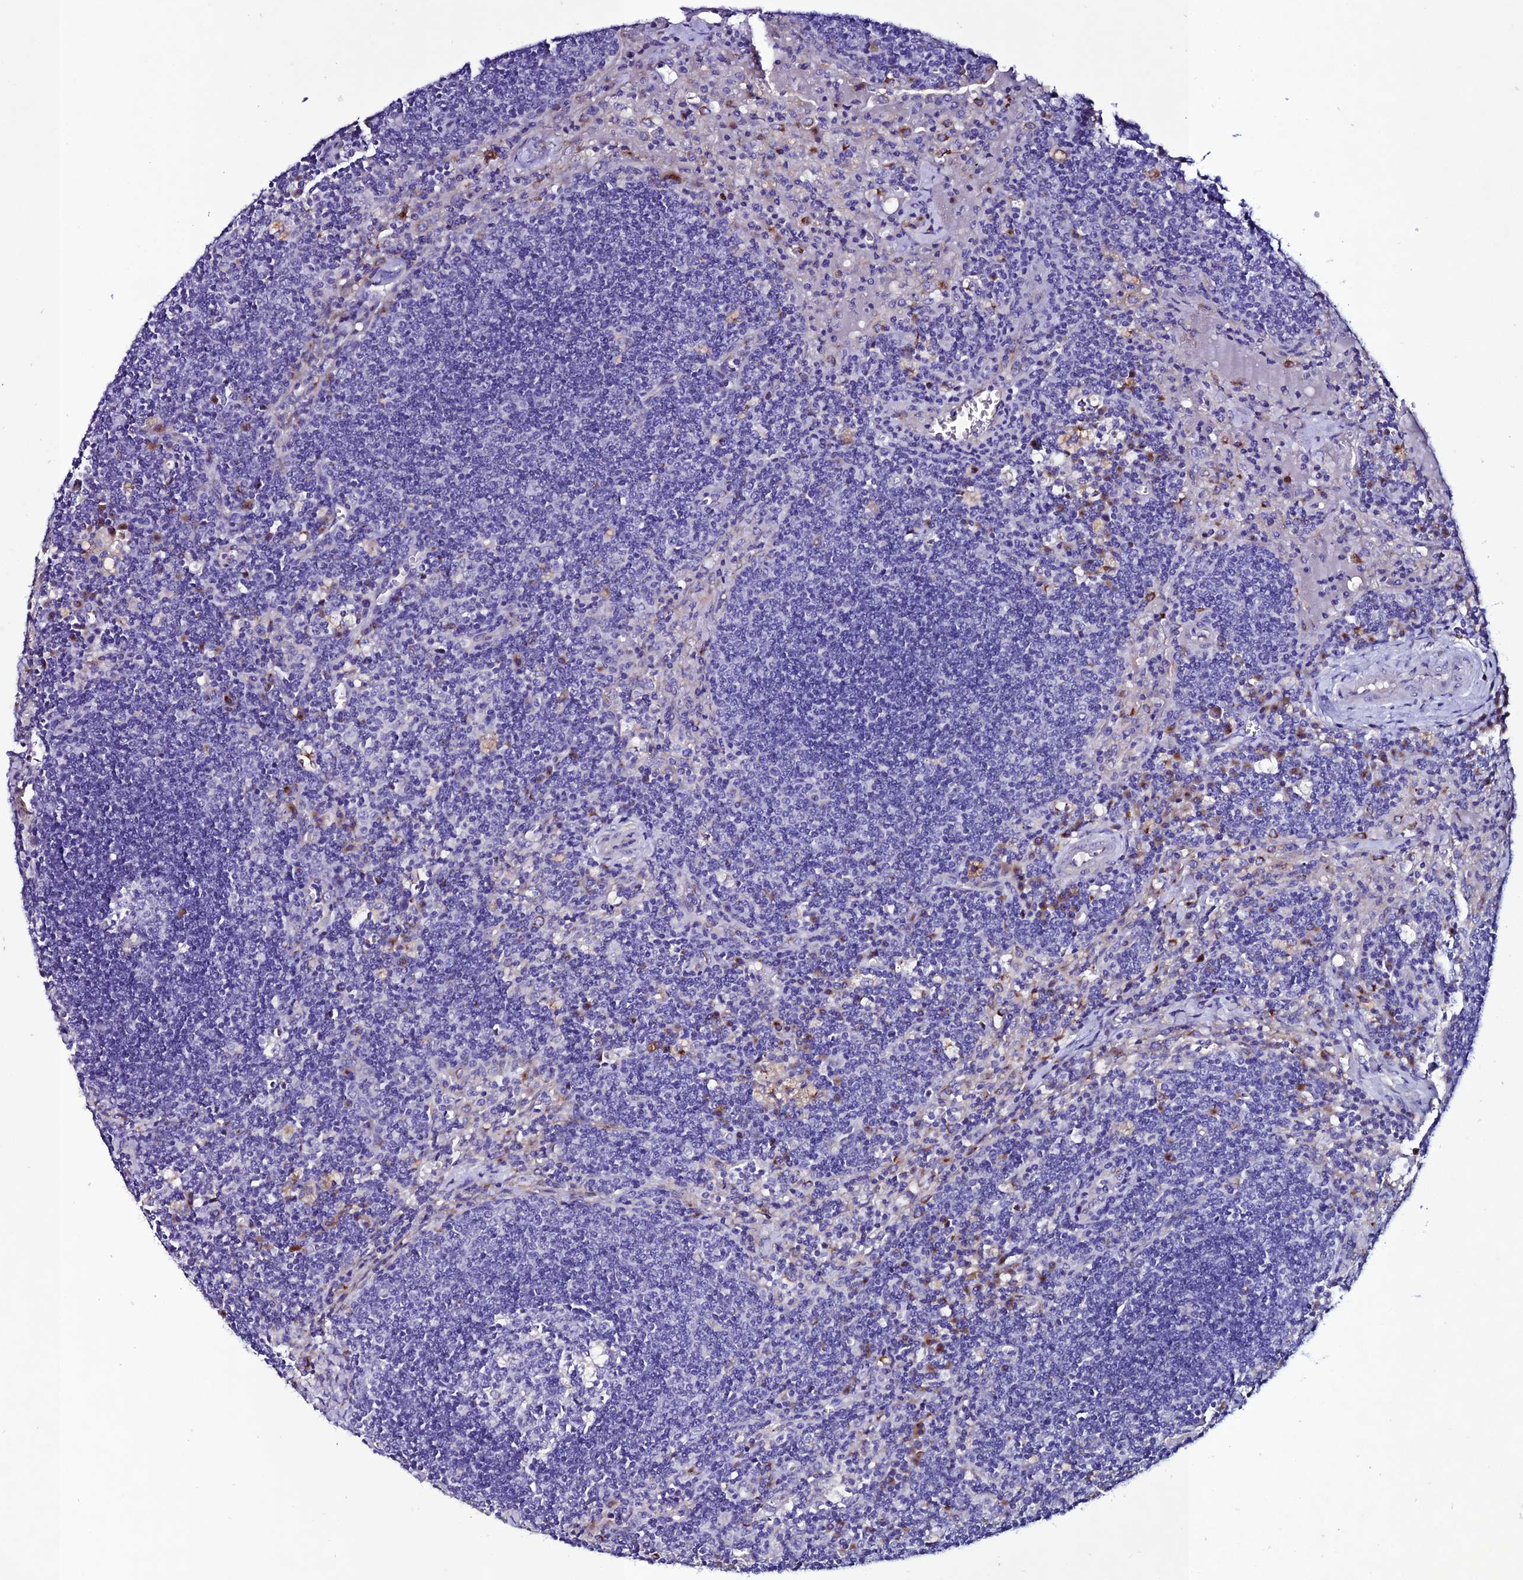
{"staining": {"intensity": "negative", "quantity": "none", "location": "none"}, "tissue": "lymph node", "cell_type": "Germinal center cells", "image_type": "normal", "snomed": [{"axis": "morphology", "description": "Normal tissue, NOS"}, {"axis": "topography", "description": "Lymph node"}], "caption": "An immunohistochemistry histopathology image of benign lymph node is shown. There is no staining in germinal center cells of lymph node. The staining is performed using DAB (3,3'-diaminobenzidine) brown chromogen with nuclei counter-stained in using hematoxylin.", "gene": "OR51Q1", "patient": {"sex": "male", "age": 58}}